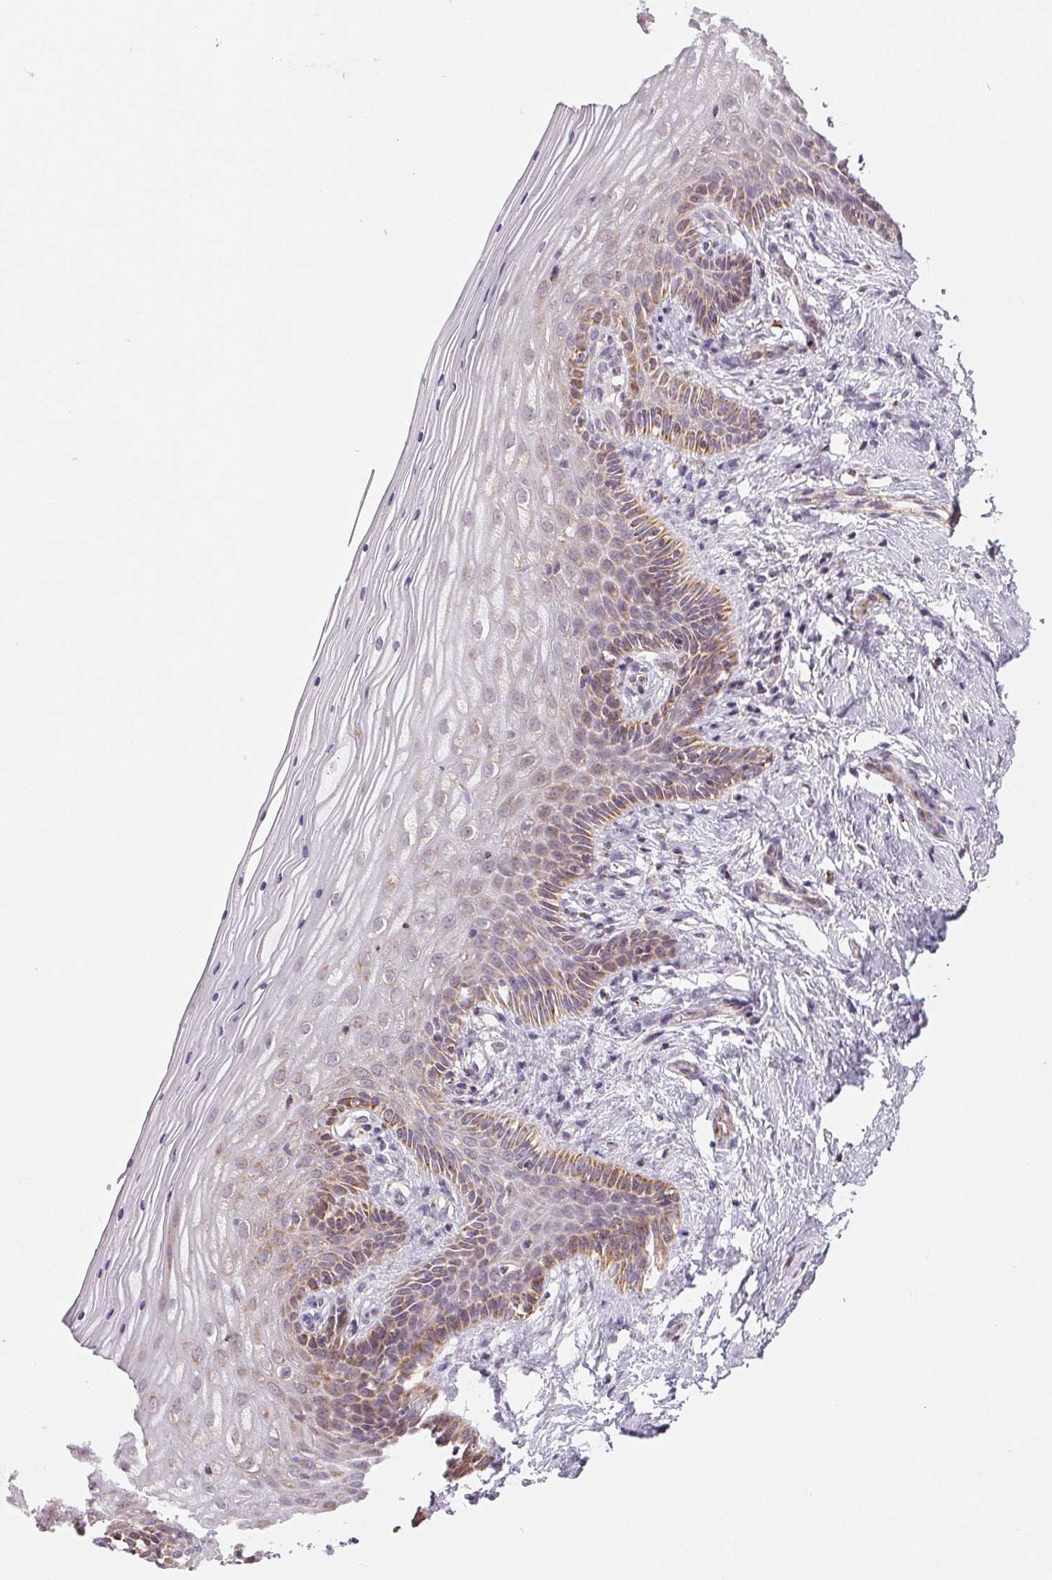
{"staining": {"intensity": "weak", "quantity": "<25%", "location": "cytoplasmic/membranous"}, "tissue": "vagina", "cell_type": "Squamous epithelial cells", "image_type": "normal", "snomed": [{"axis": "morphology", "description": "Normal tissue, NOS"}, {"axis": "topography", "description": "Vagina"}], "caption": "Immunohistochemistry (IHC) histopathology image of benign vagina stained for a protein (brown), which shows no expression in squamous epithelial cells.", "gene": "HINT2", "patient": {"sex": "female", "age": 45}}